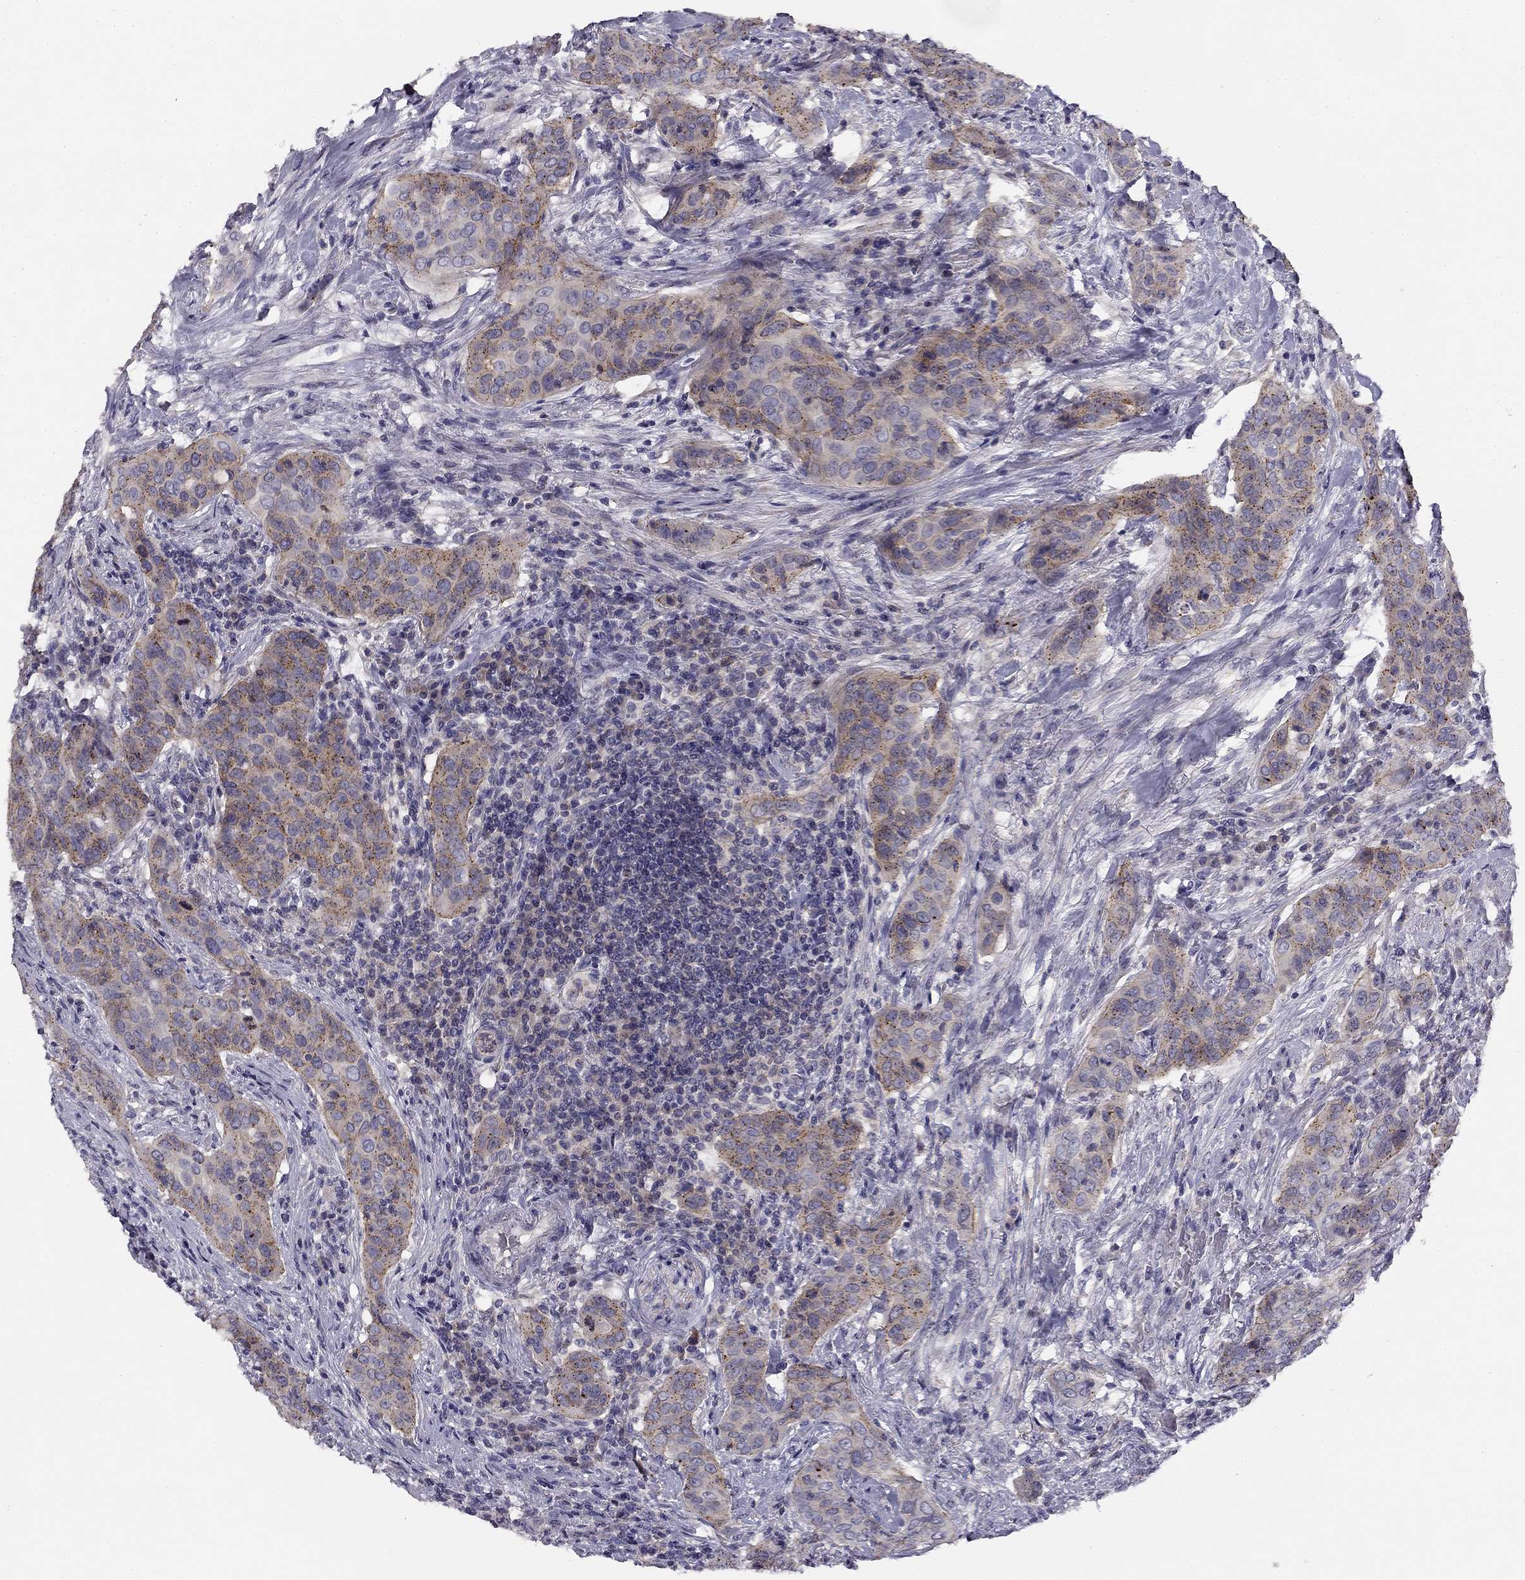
{"staining": {"intensity": "moderate", "quantity": "25%-75%", "location": "cytoplasmic/membranous"}, "tissue": "urothelial cancer", "cell_type": "Tumor cells", "image_type": "cancer", "snomed": [{"axis": "morphology", "description": "Urothelial carcinoma, High grade"}, {"axis": "topography", "description": "Urinary bladder"}], "caption": "Moderate cytoplasmic/membranous protein expression is identified in about 25%-75% of tumor cells in urothelial cancer.", "gene": "CNR1", "patient": {"sex": "male", "age": 82}}